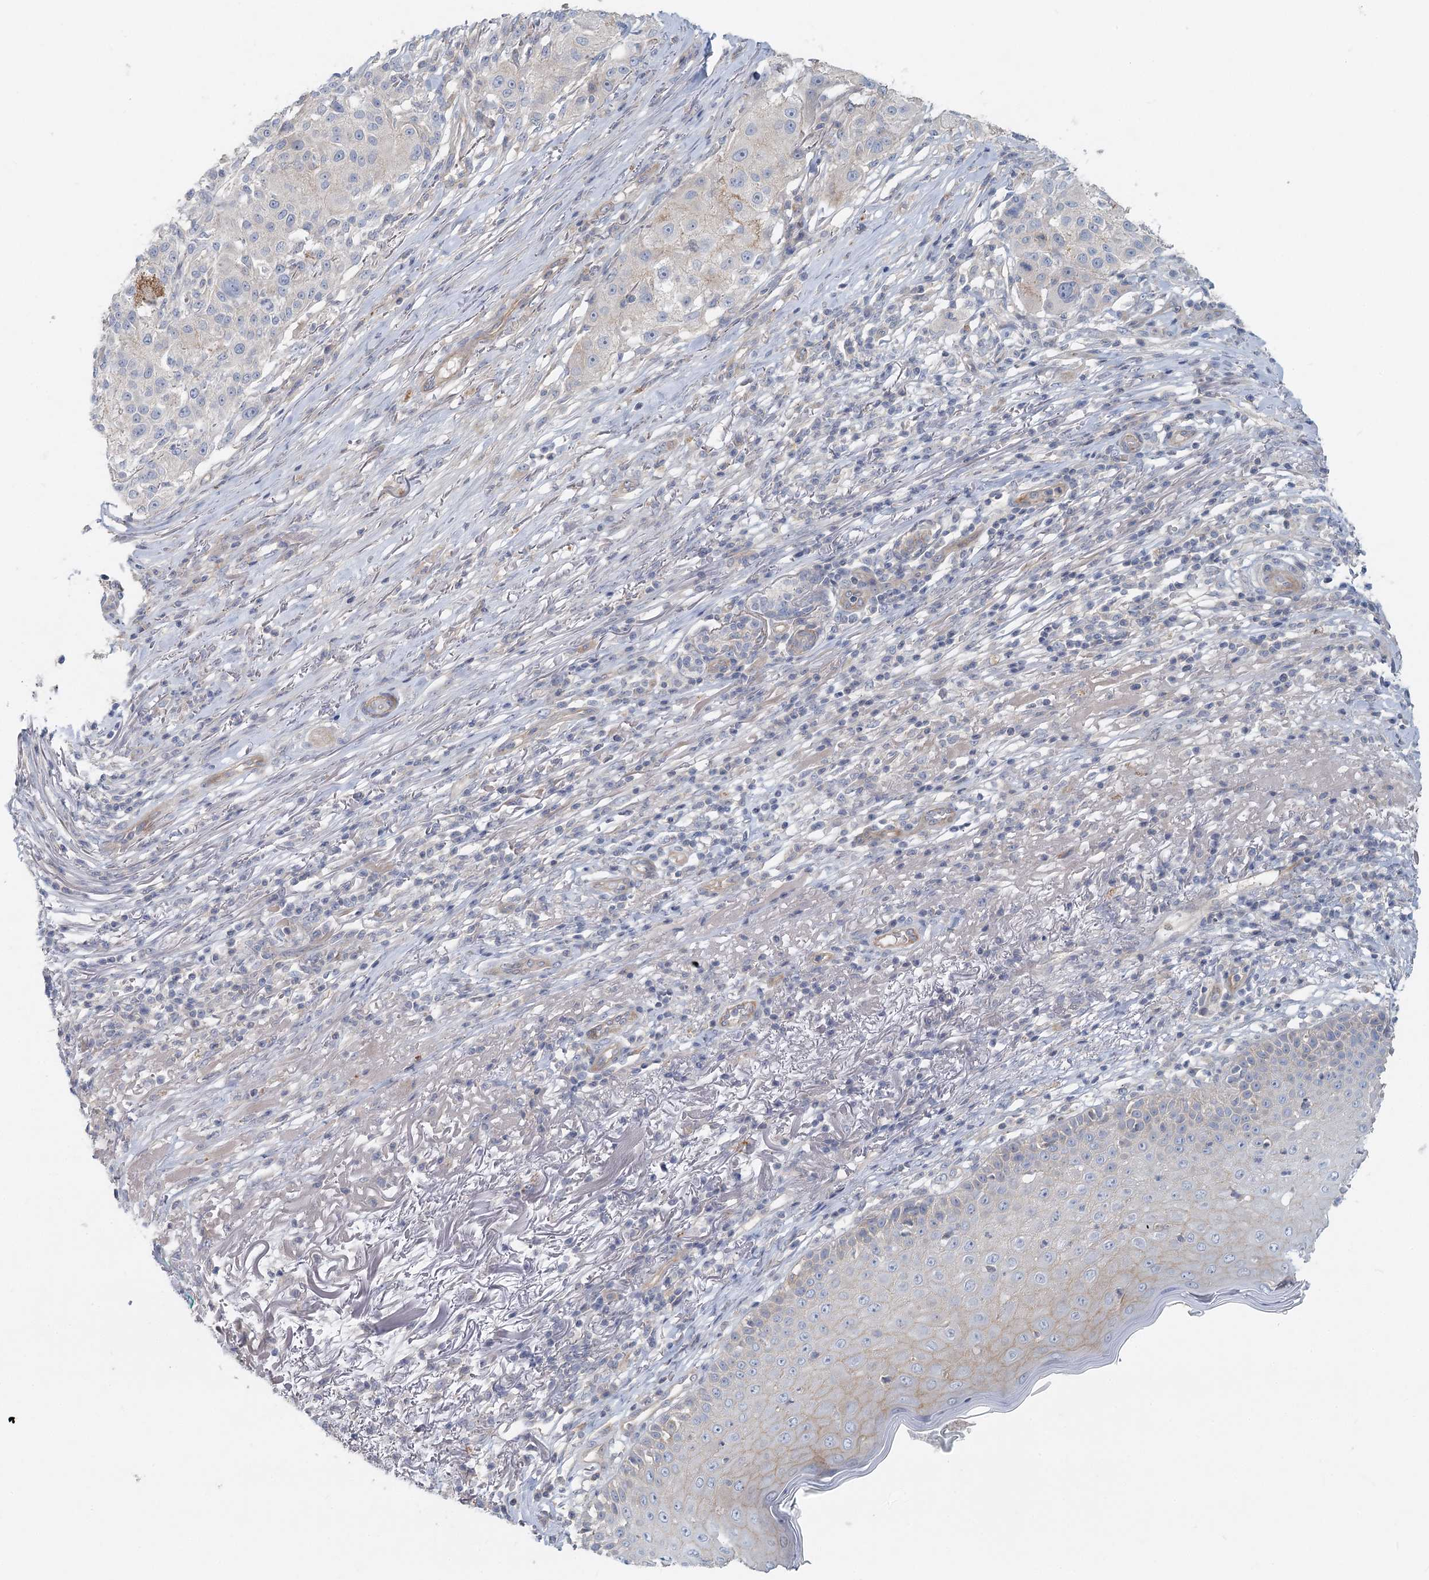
{"staining": {"intensity": "negative", "quantity": "none", "location": "none"}, "tissue": "melanoma", "cell_type": "Tumor cells", "image_type": "cancer", "snomed": [{"axis": "morphology", "description": "Necrosis, NOS"}, {"axis": "morphology", "description": "Malignant melanoma, NOS"}, {"axis": "topography", "description": "Skin"}], "caption": "This is an immunohistochemistry photomicrograph of human malignant melanoma. There is no positivity in tumor cells.", "gene": "DNMBP", "patient": {"sex": "female", "age": 87}}